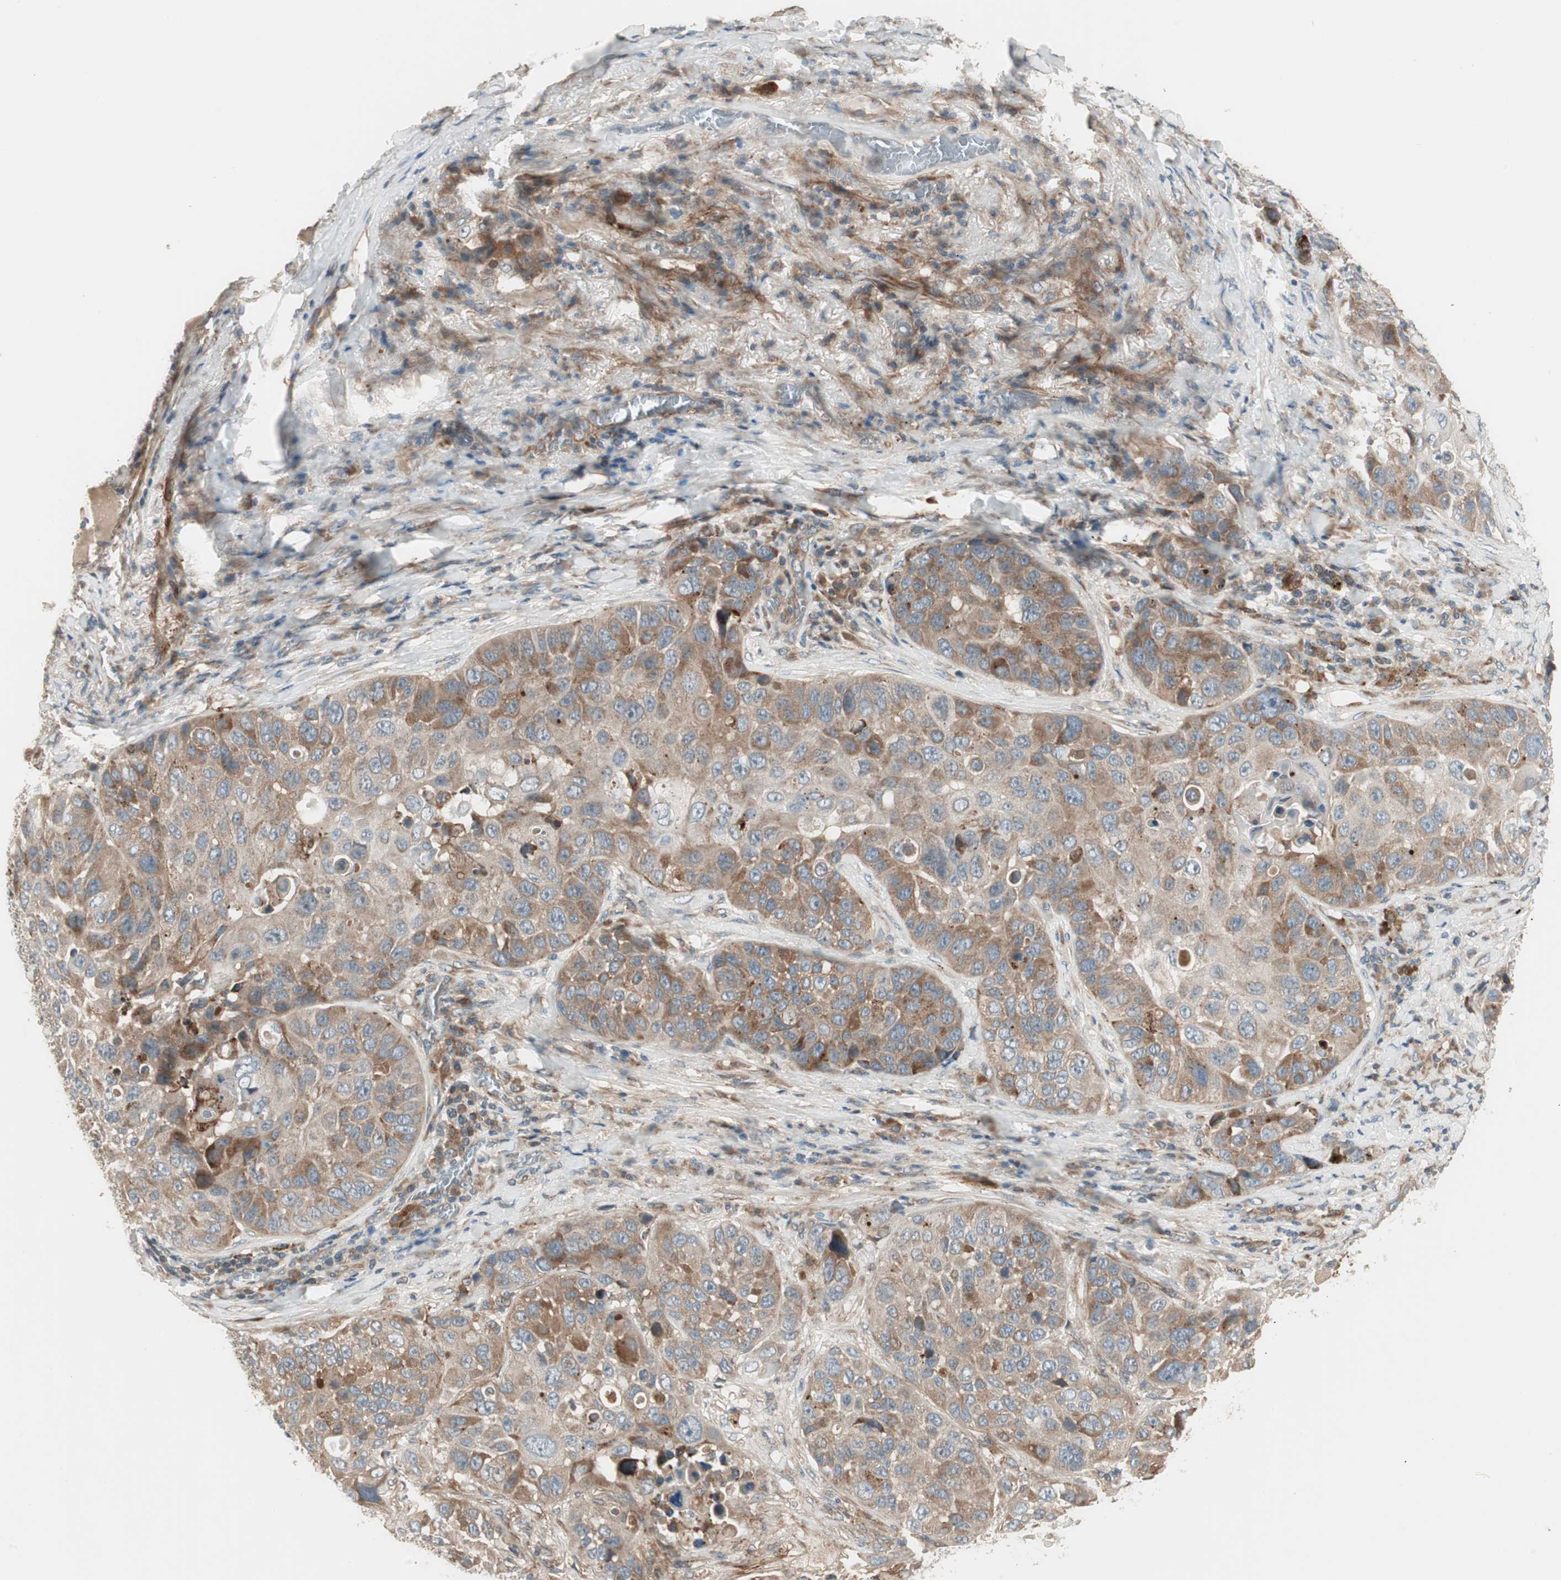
{"staining": {"intensity": "weak", "quantity": ">75%", "location": "cytoplasmic/membranous"}, "tissue": "lung cancer", "cell_type": "Tumor cells", "image_type": "cancer", "snomed": [{"axis": "morphology", "description": "Squamous cell carcinoma, NOS"}, {"axis": "topography", "description": "Lung"}], "caption": "Protein expression analysis of human lung cancer (squamous cell carcinoma) reveals weak cytoplasmic/membranous expression in about >75% of tumor cells.", "gene": "SFRP1", "patient": {"sex": "male", "age": 57}}